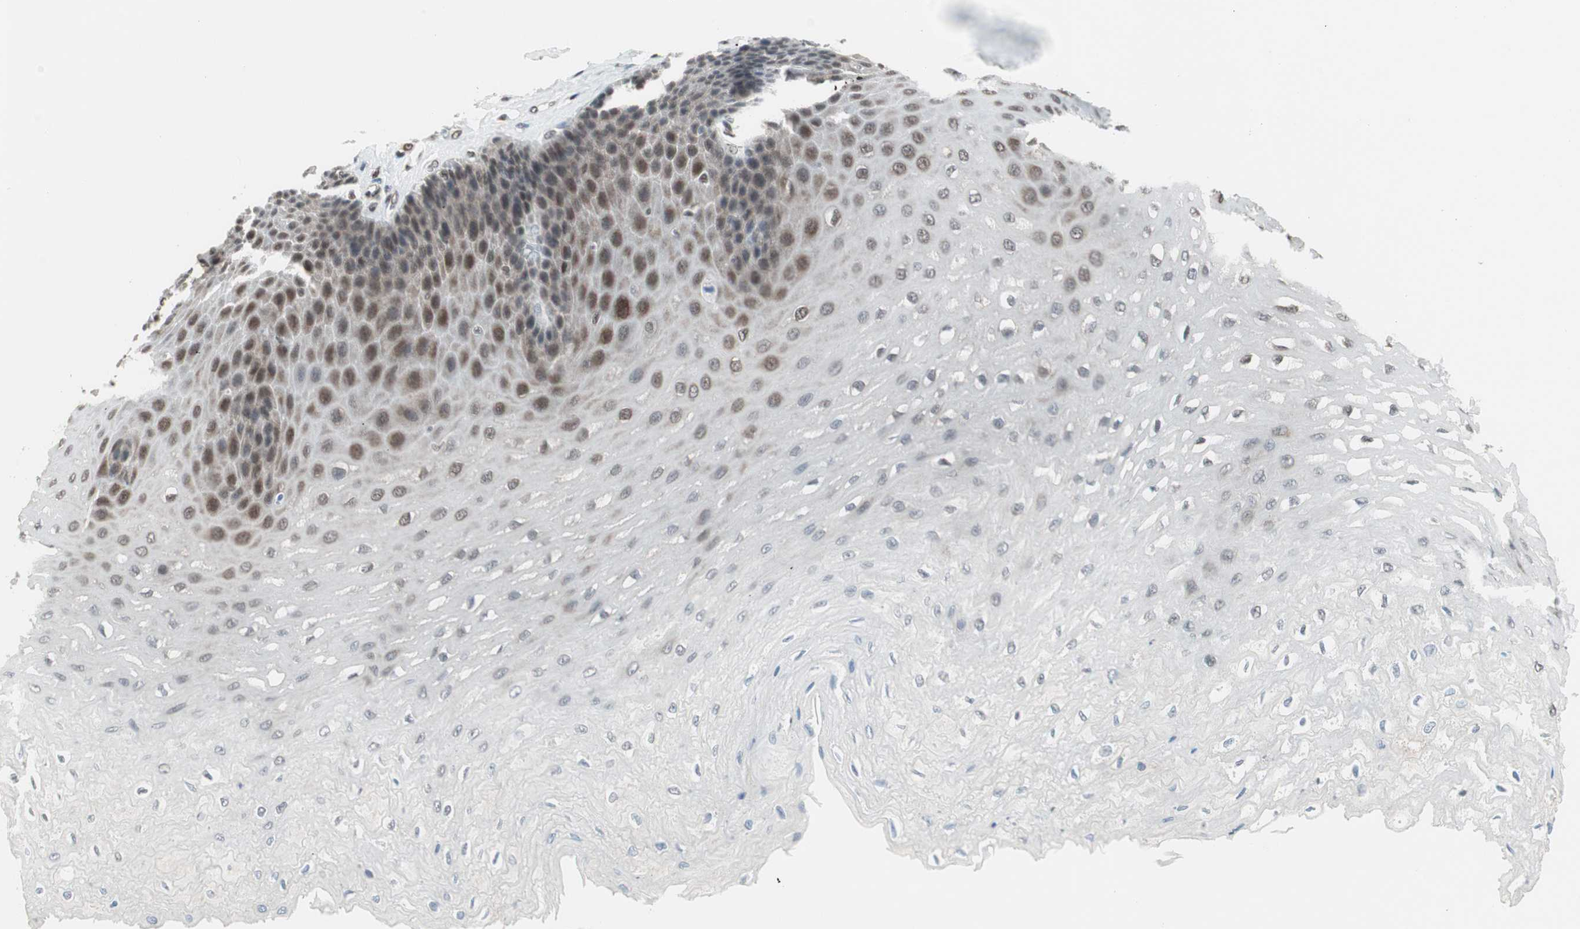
{"staining": {"intensity": "moderate", "quantity": "25%-75%", "location": "cytoplasmic/membranous,nuclear"}, "tissue": "esophagus", "cell_type": "Squamous epithelial cells", "image_type": "normal", "snomed": [{"axis": "morphology", "description": "Normal tissue, NOS"}, {"axis": "topography", "description": "Esophagus"}], "caption": "This is a photomicrograph of IHC staining of normal esophagus, which shows moderate staining in the cytoplasmic/membranous,nuclear of squamous epithelial cells.", "gene": "ZBTB17", "patient": {"sex": "female", "age": 72}}